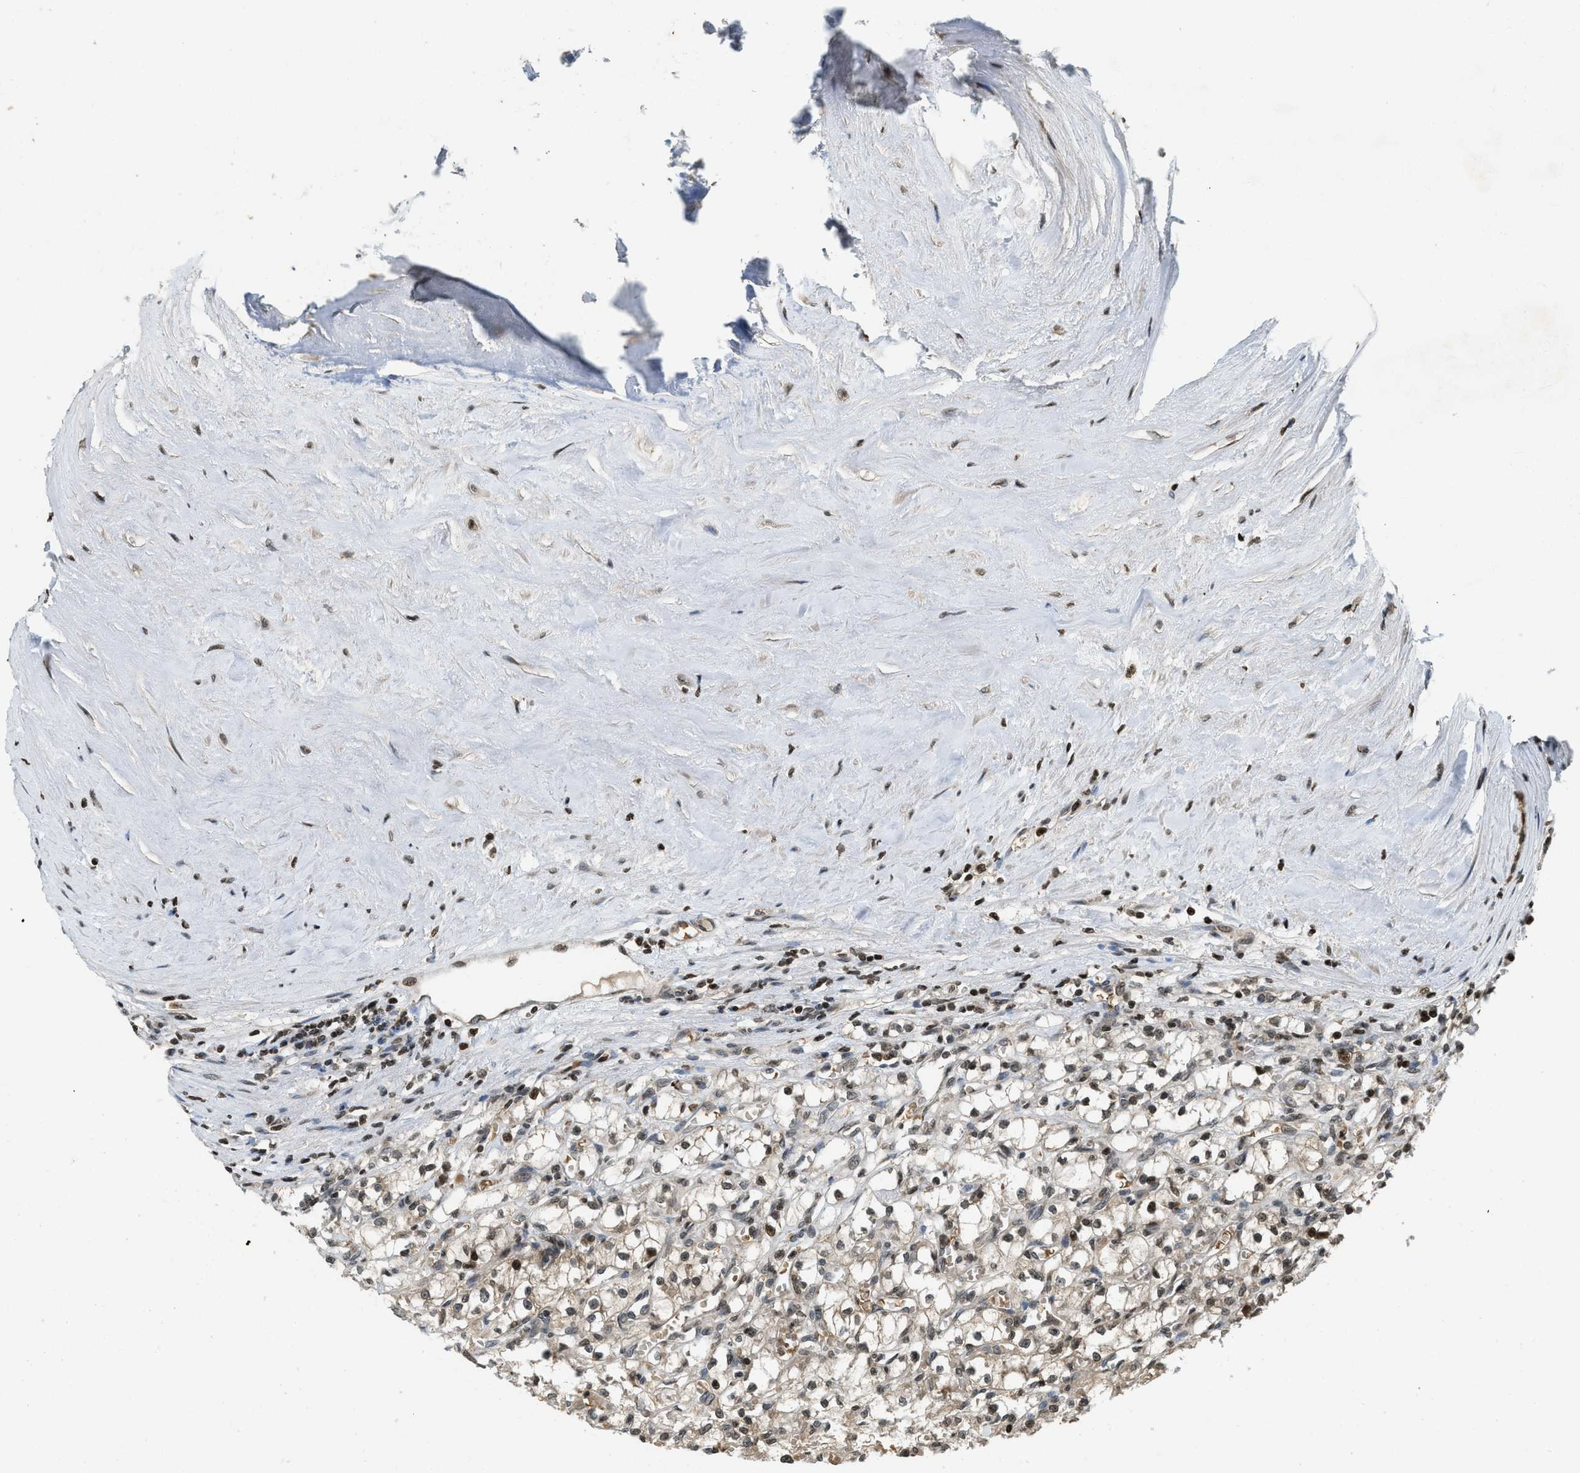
{"staining": {"intensity": "moderate", "quantity": "<25%", "location": "nuclear"}, "tissue": "renal cancer", "cell_type": "Tumor cells", "image_type": "cancer", "snomed": [{"axis": "morphology", "description": "Adenocarcinoma, NOS"}, {"axis": "topography", "description": "Kidney"}], "caption": "A low amount of moderate nuclear staining is appreciated in approximately <25% of tumor cells in renal adenocarcinoma tissue.", "gene": "SIAH1", "patient": {"sex": "male", "age": 56}}